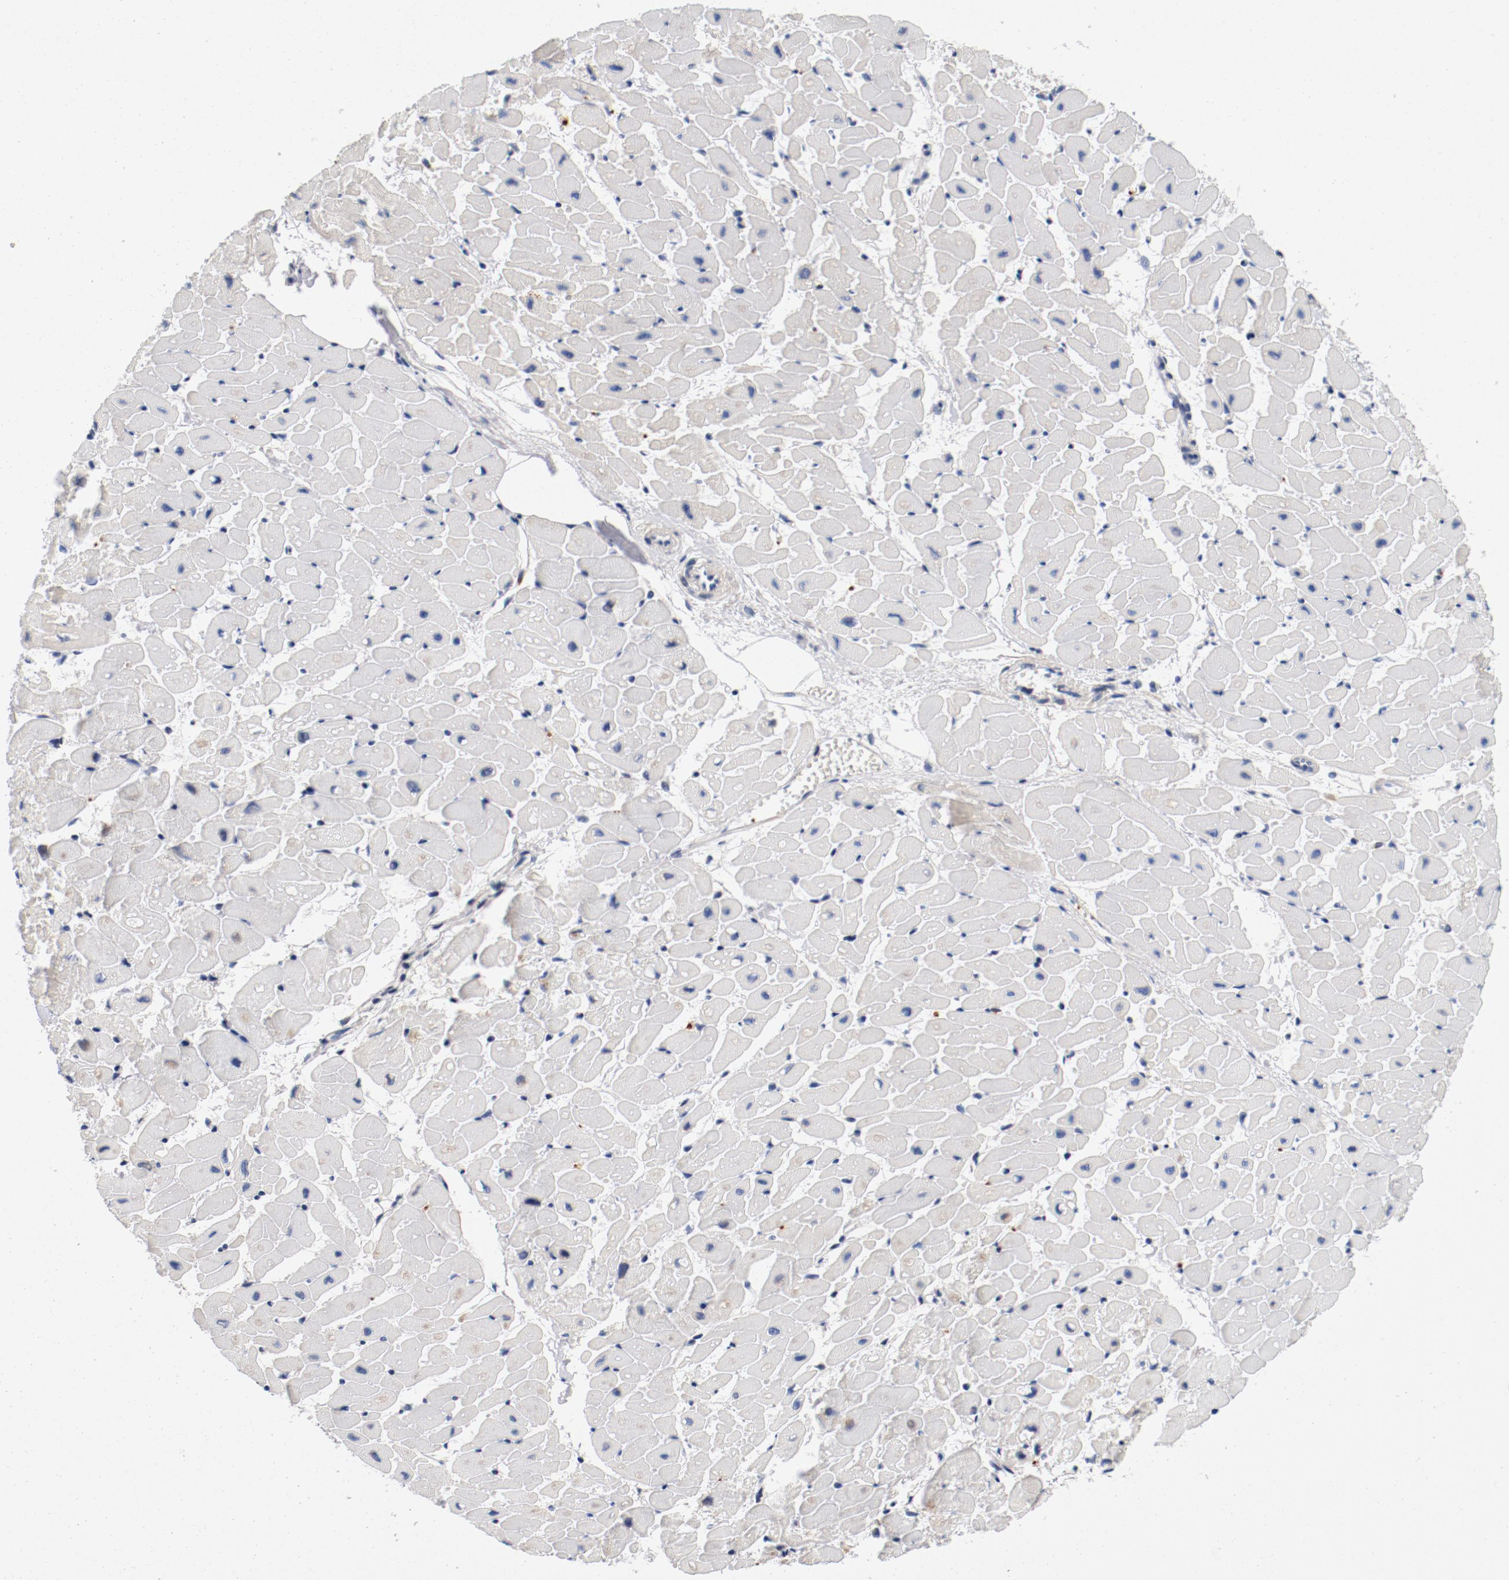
{"staining": {"intensity": "negative", "quantity": "none", "location": "none"}, "tissue": "heart muscle", "cell_type": "Cardiomyocytes", "image_type": "normal", "snomed": [{"axis": "morphology", "description": "Normal tissue, NOS"}, {"axis": "topography", "description": "Heart"}], "caption": "Immunohistochemistry (IHC) image of unremarkable human heart muscle stained for a protein (brown), which reveals no expression in cardiomyocytes.", "gene": "PIM1", "patient": {"sex": "female", "age": 19}}